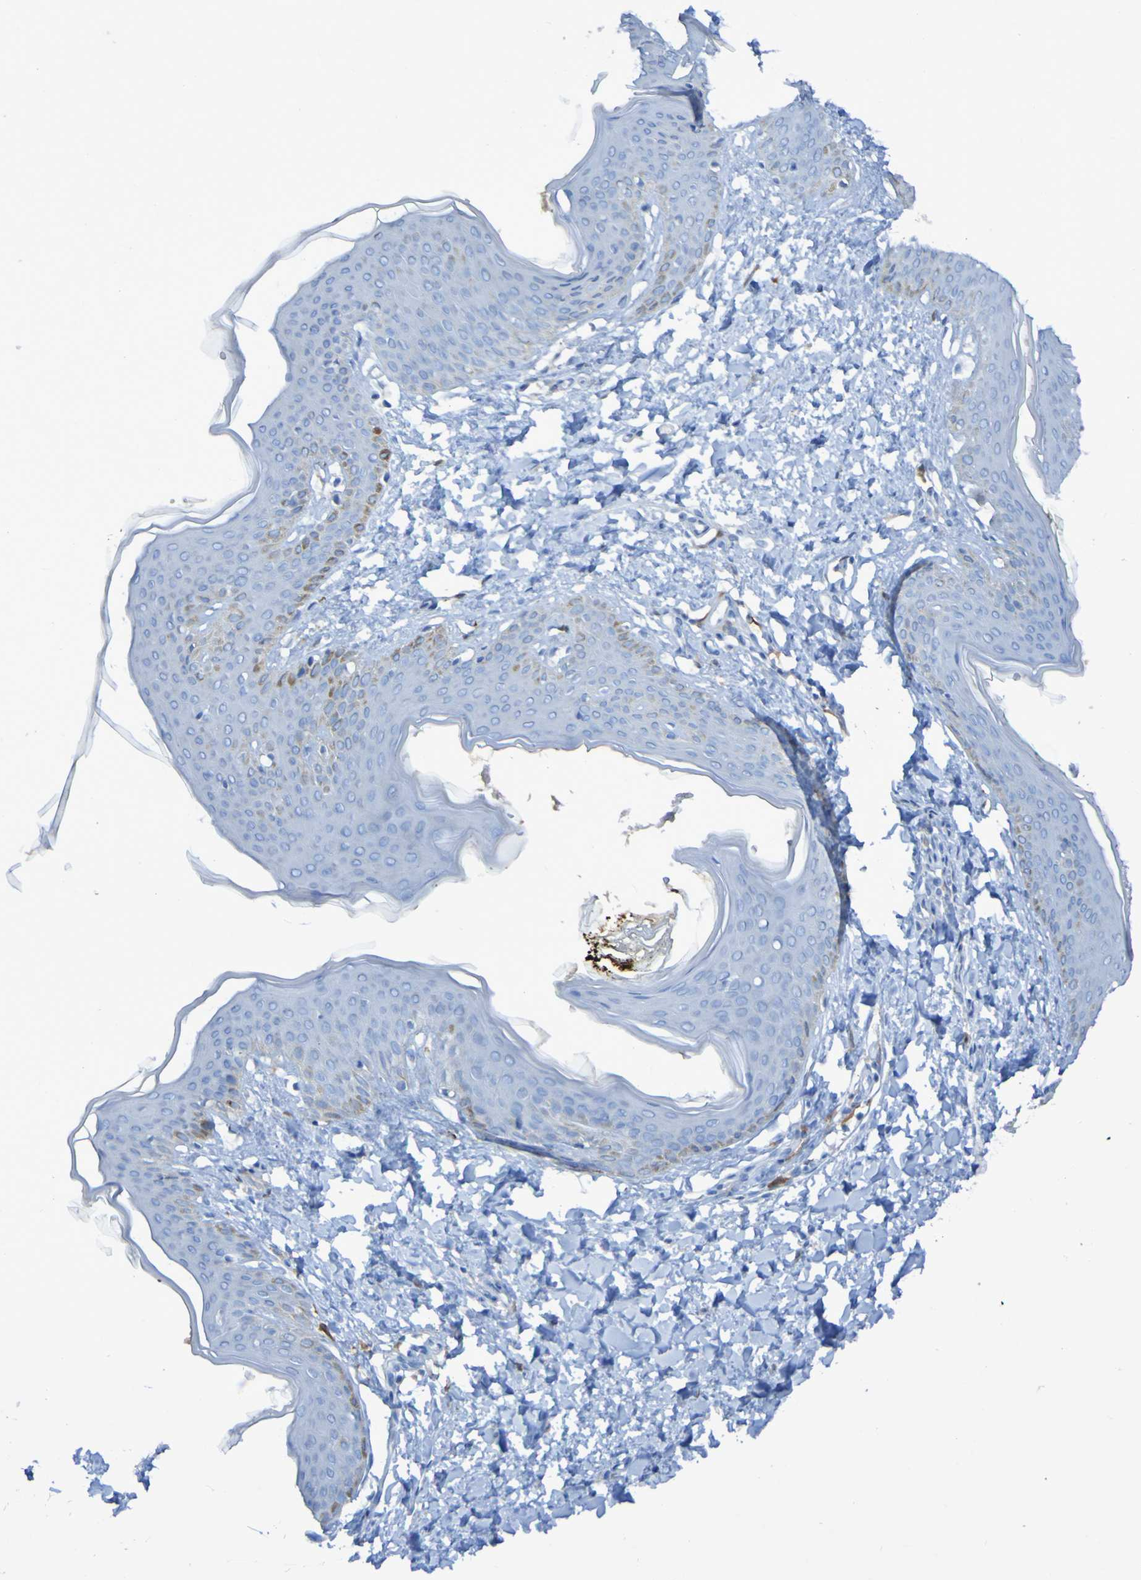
{"staining": {"intensity": "negative", "quantity": "none", "location": "none"}, "tissue": "skin", "cell_type": "Fibroblasts", "image_type": "normal", "snomed": [{"axis": "morphology", "description": "Normal tissue, NOS"}, {"axis": "topography", "description": "Skin"}], "caption": "This is a image of immunohistochemistry (IHC) staining of normal skin, which shows no staining in fibroblasts.", "gene": "MPPE1", "patient": {"sex": "female", "age": 17}}